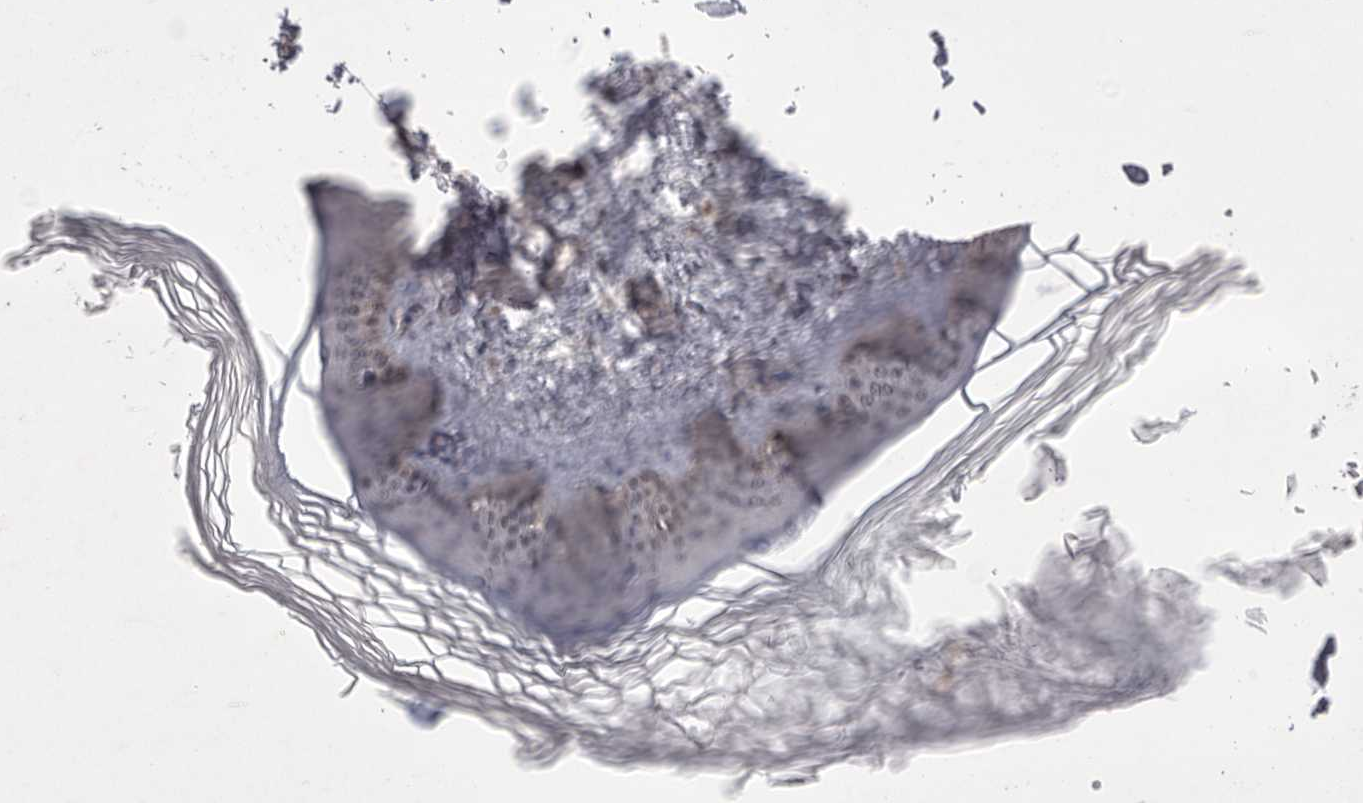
{"staining": {"intensity": "weak", "quantity": "25%-75%", "location": "cytoplasmic/membranous"}, "tissue": "skin", "cell_type": "Fibroblasts", "image_type": "normal", "snomed": [{"axis": "morphology", "description": "Normal tissue, NOS"}, {"axis": "topography", "description": "Skin"}], "caption": "Brown immunohistochemical staining in benign human skin displays weak cytoplasmic/membranous staining in about 25%-75% of fibroblasts.", "gene": "HUS1", "patient": {"sex": "female", "age": 27}}